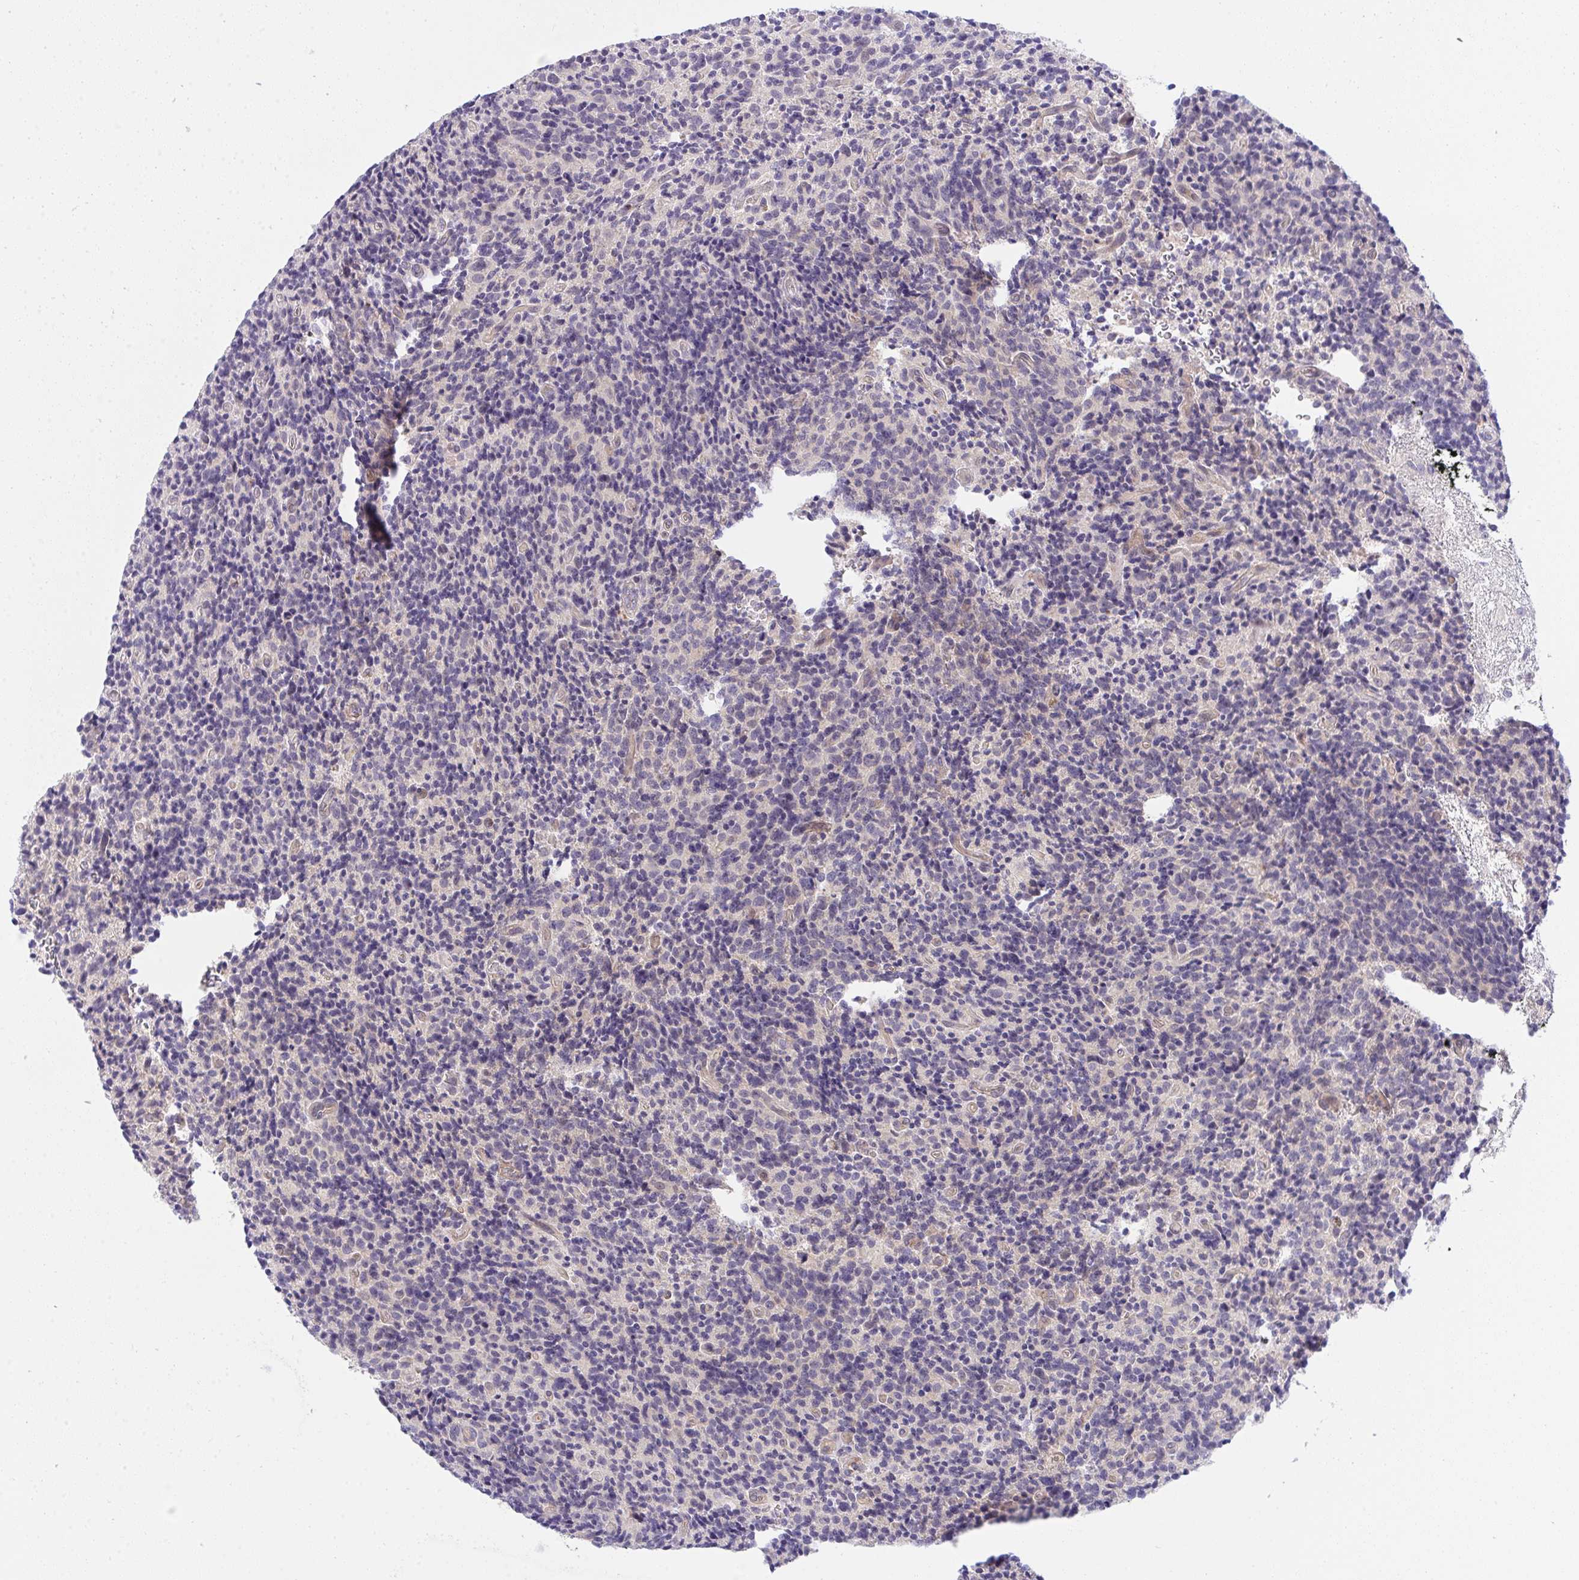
{"staining": {"intensity": "negative", "quantity": "none", "location": "none"}, "tissue": "glioma", "cell_type": "Tumor cells", "image_type": "cancer", "snomed": [{"axis": "morphology", "description": "Glioma, malignant, High grade"}, {"axis": "topography", "description": "Brain"}], "caption": "Tumor cells are negative for brown protein staining in high-grade glioma (malignant). (DAB immunohistochemistry (IHC) with hematoxylin counter stain).", "gene": "HOXD12", "patient": {"sex": "male", "age": 76}}